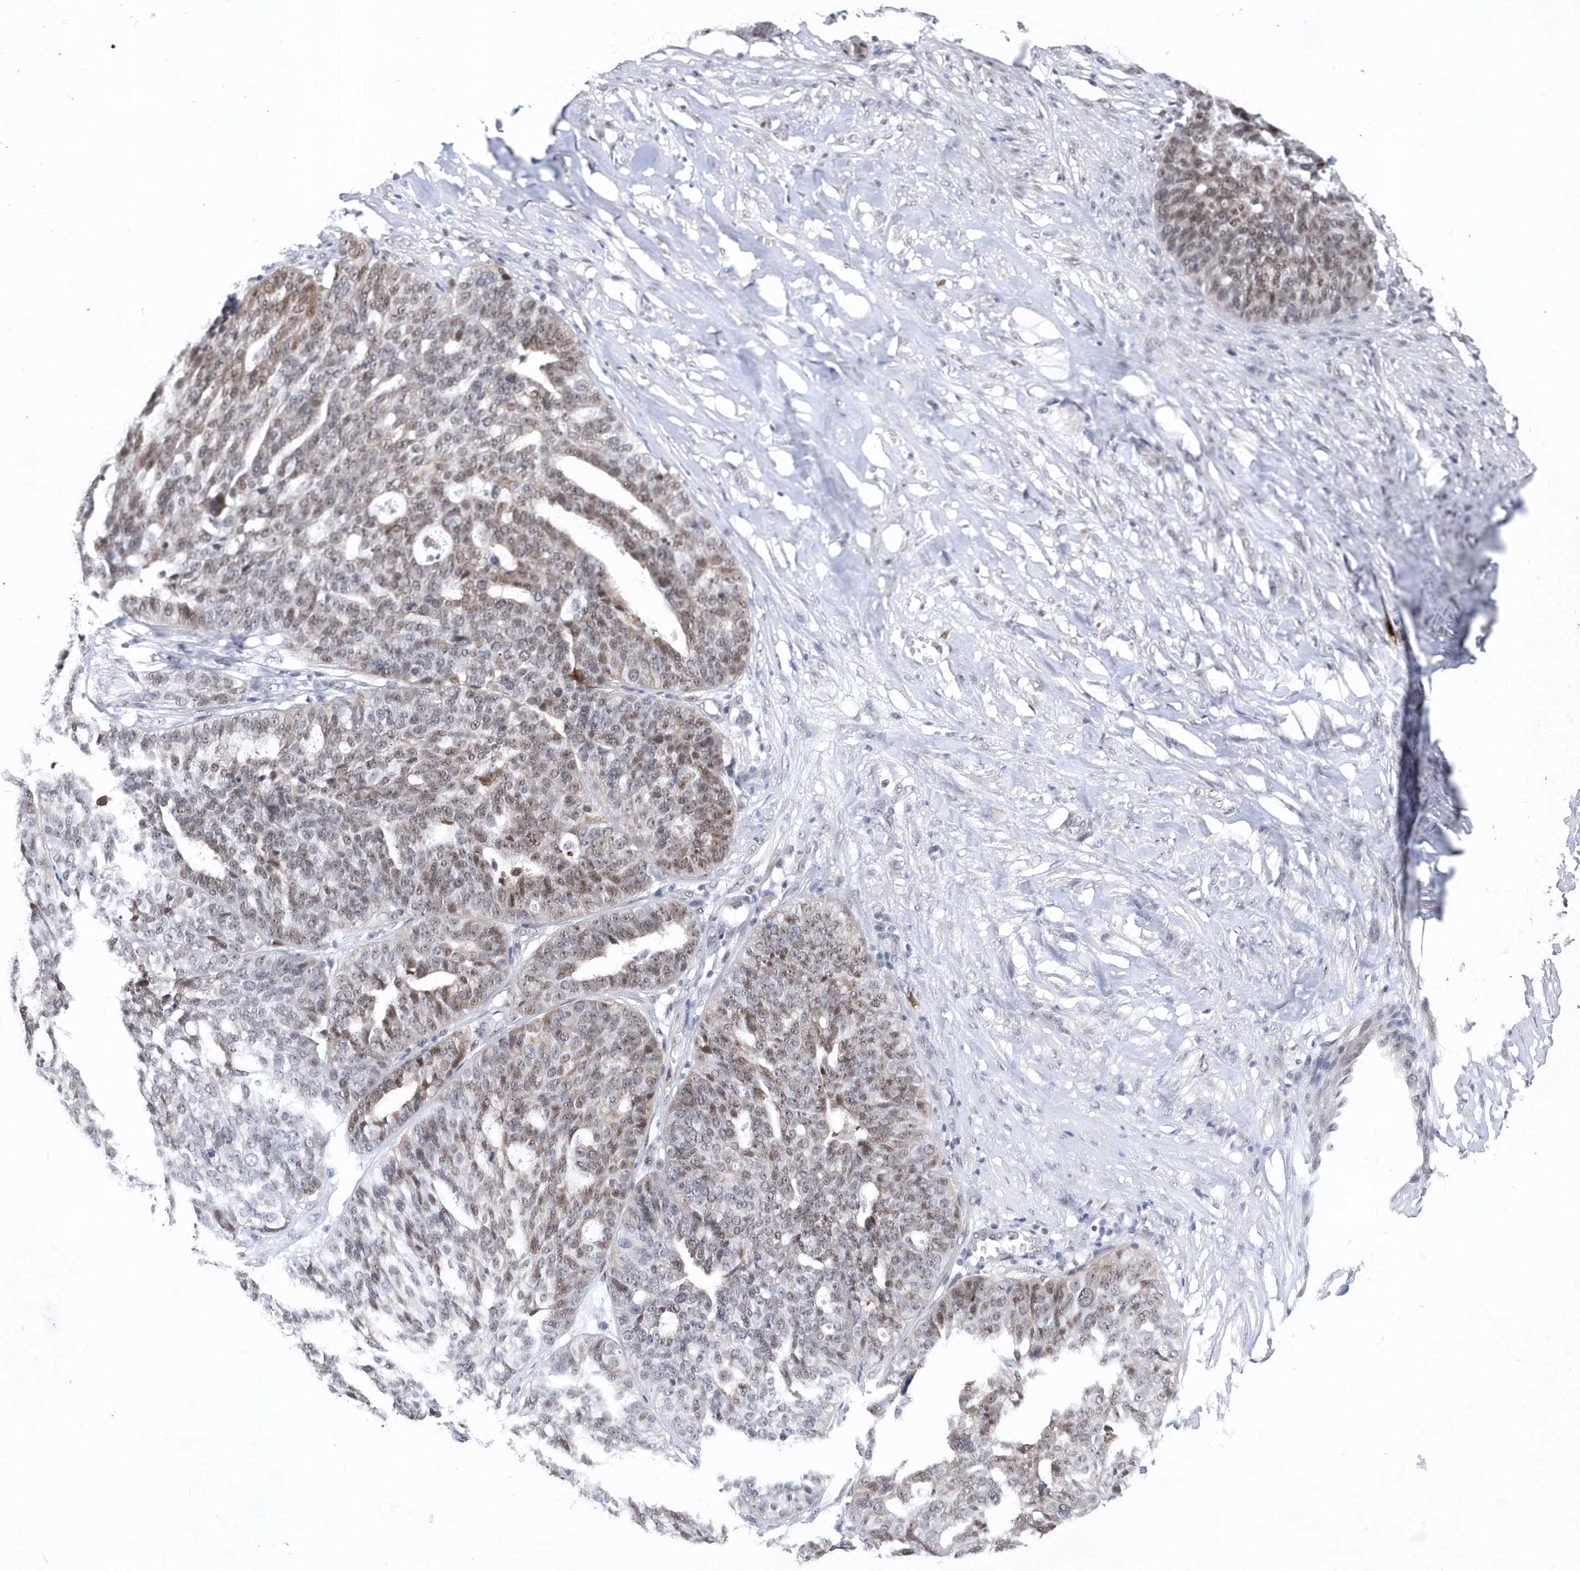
{"staining": {"intensity": "moderate", "quantity": "25%-75%", "location": "nuclear"}, "tissue": "ovarian cancer", "cell_type": "Tumor cells", "image_type": "cancer", "snomed": [{"axis": "morphology", "description": "Cystadenocarcinoma, serous, NOS"}, {"axis": "topography", "description": "Ovary"}], "caption": "Protein staining demonstrates moderate nuclear positivity in about 25%-75% of tumor cells in ovarian serous cystadenocarcinoma.", "gene": "RPP30", "patient": {"sex": "female", "age": 59}}